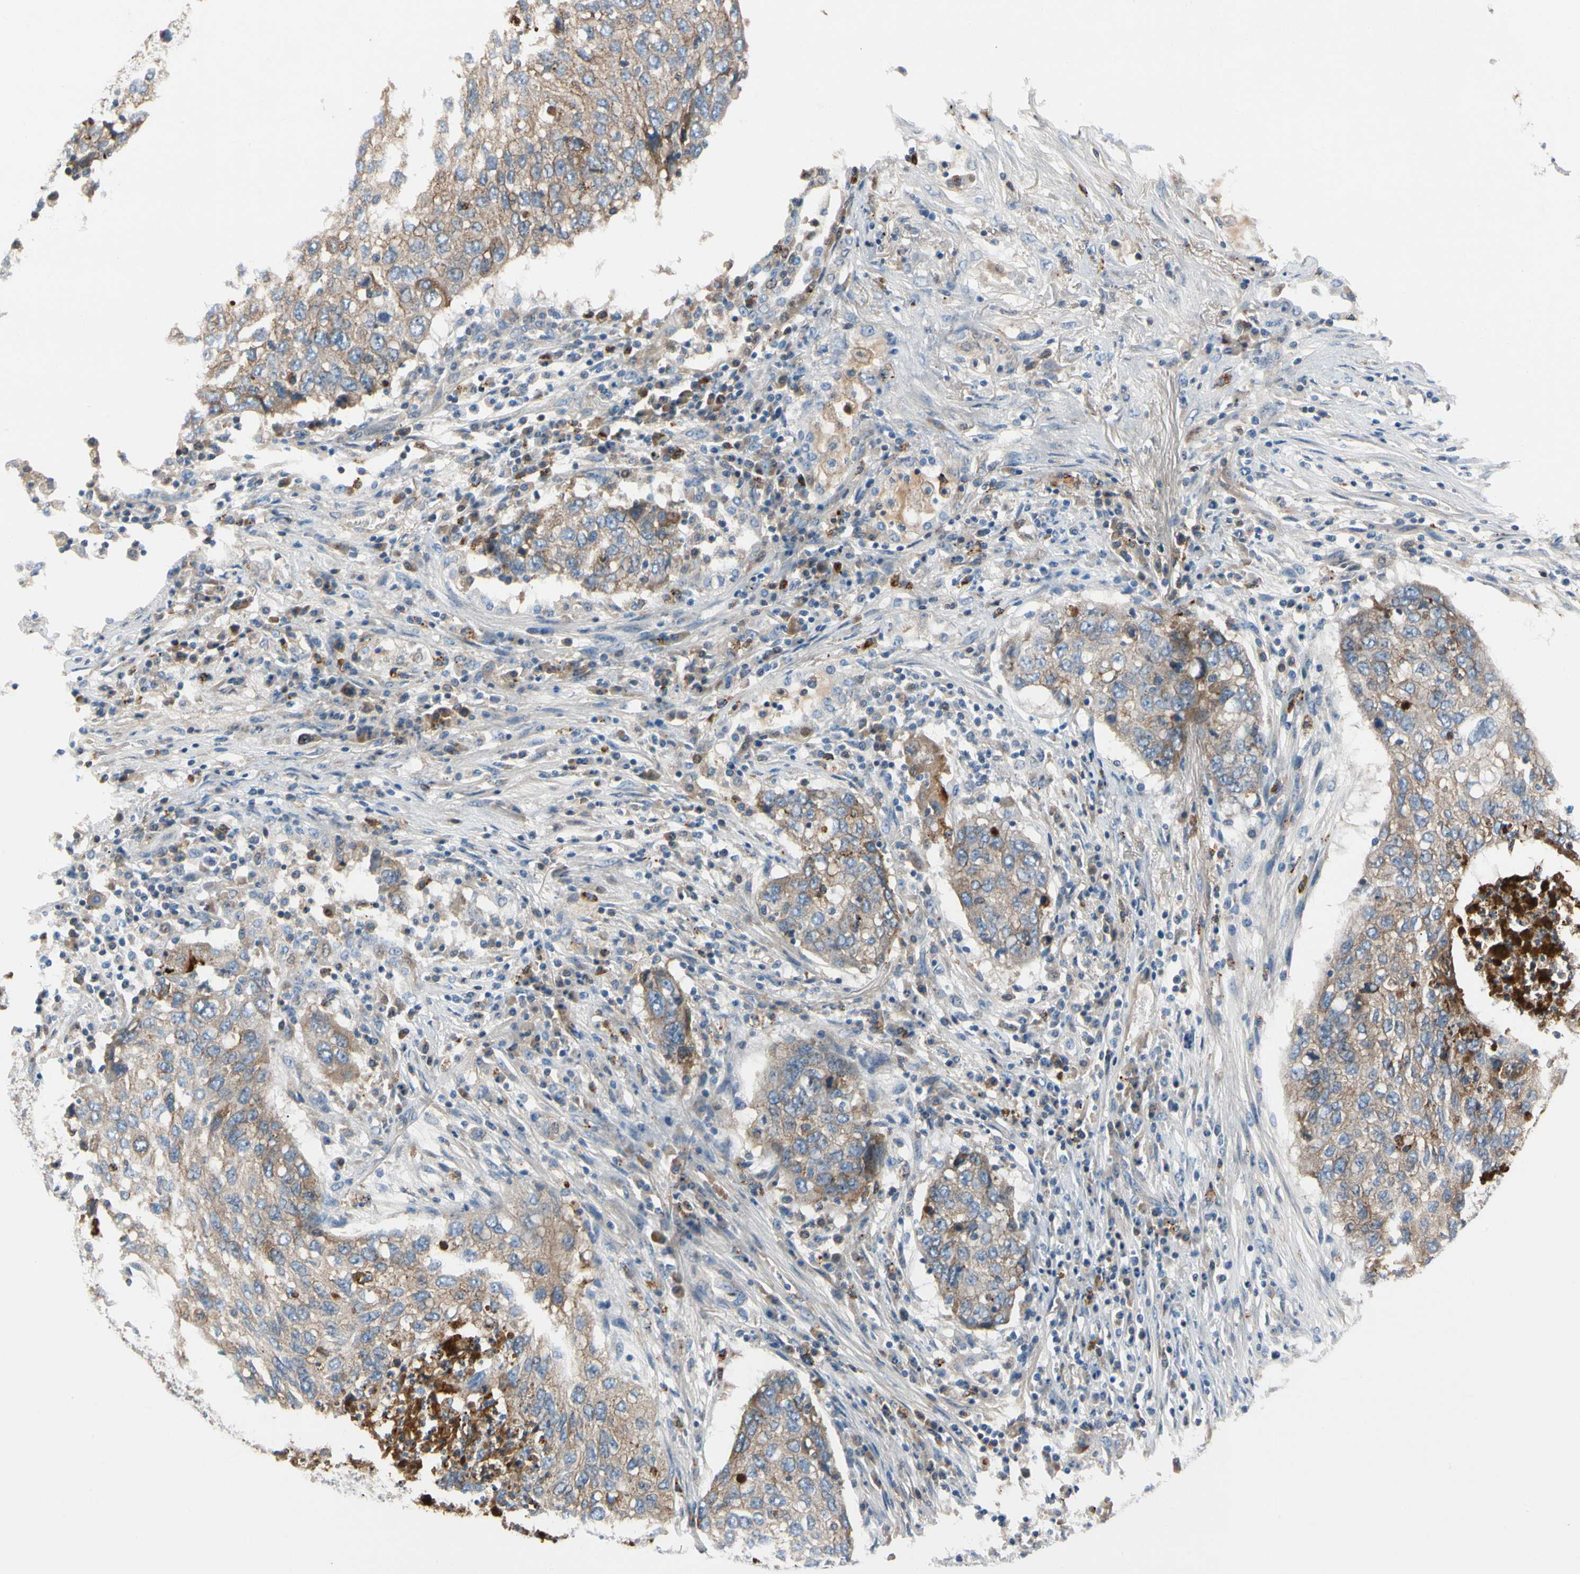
{"staining": {"intensity": "weak", "quantity": "25%-75%", "location": "cytoplasmic/membranous"}, "tissue": "lung cancer", "cell_type": "Tumor cells", "image_type": "cancer", "snomed": [{"axis": "morphology", "description": "Squamous cell carcinoma, NOS"}, {"axis": "topography", "description": "Lung"}], "caption": "Protein staining displays weak cytoplasmic/membranous staining in about 25%-75% of tumor cells in lung cancer (squamous cell carcinoma).", "gene": "HJURP", "patient": {"sex": "female", "age": 63}}